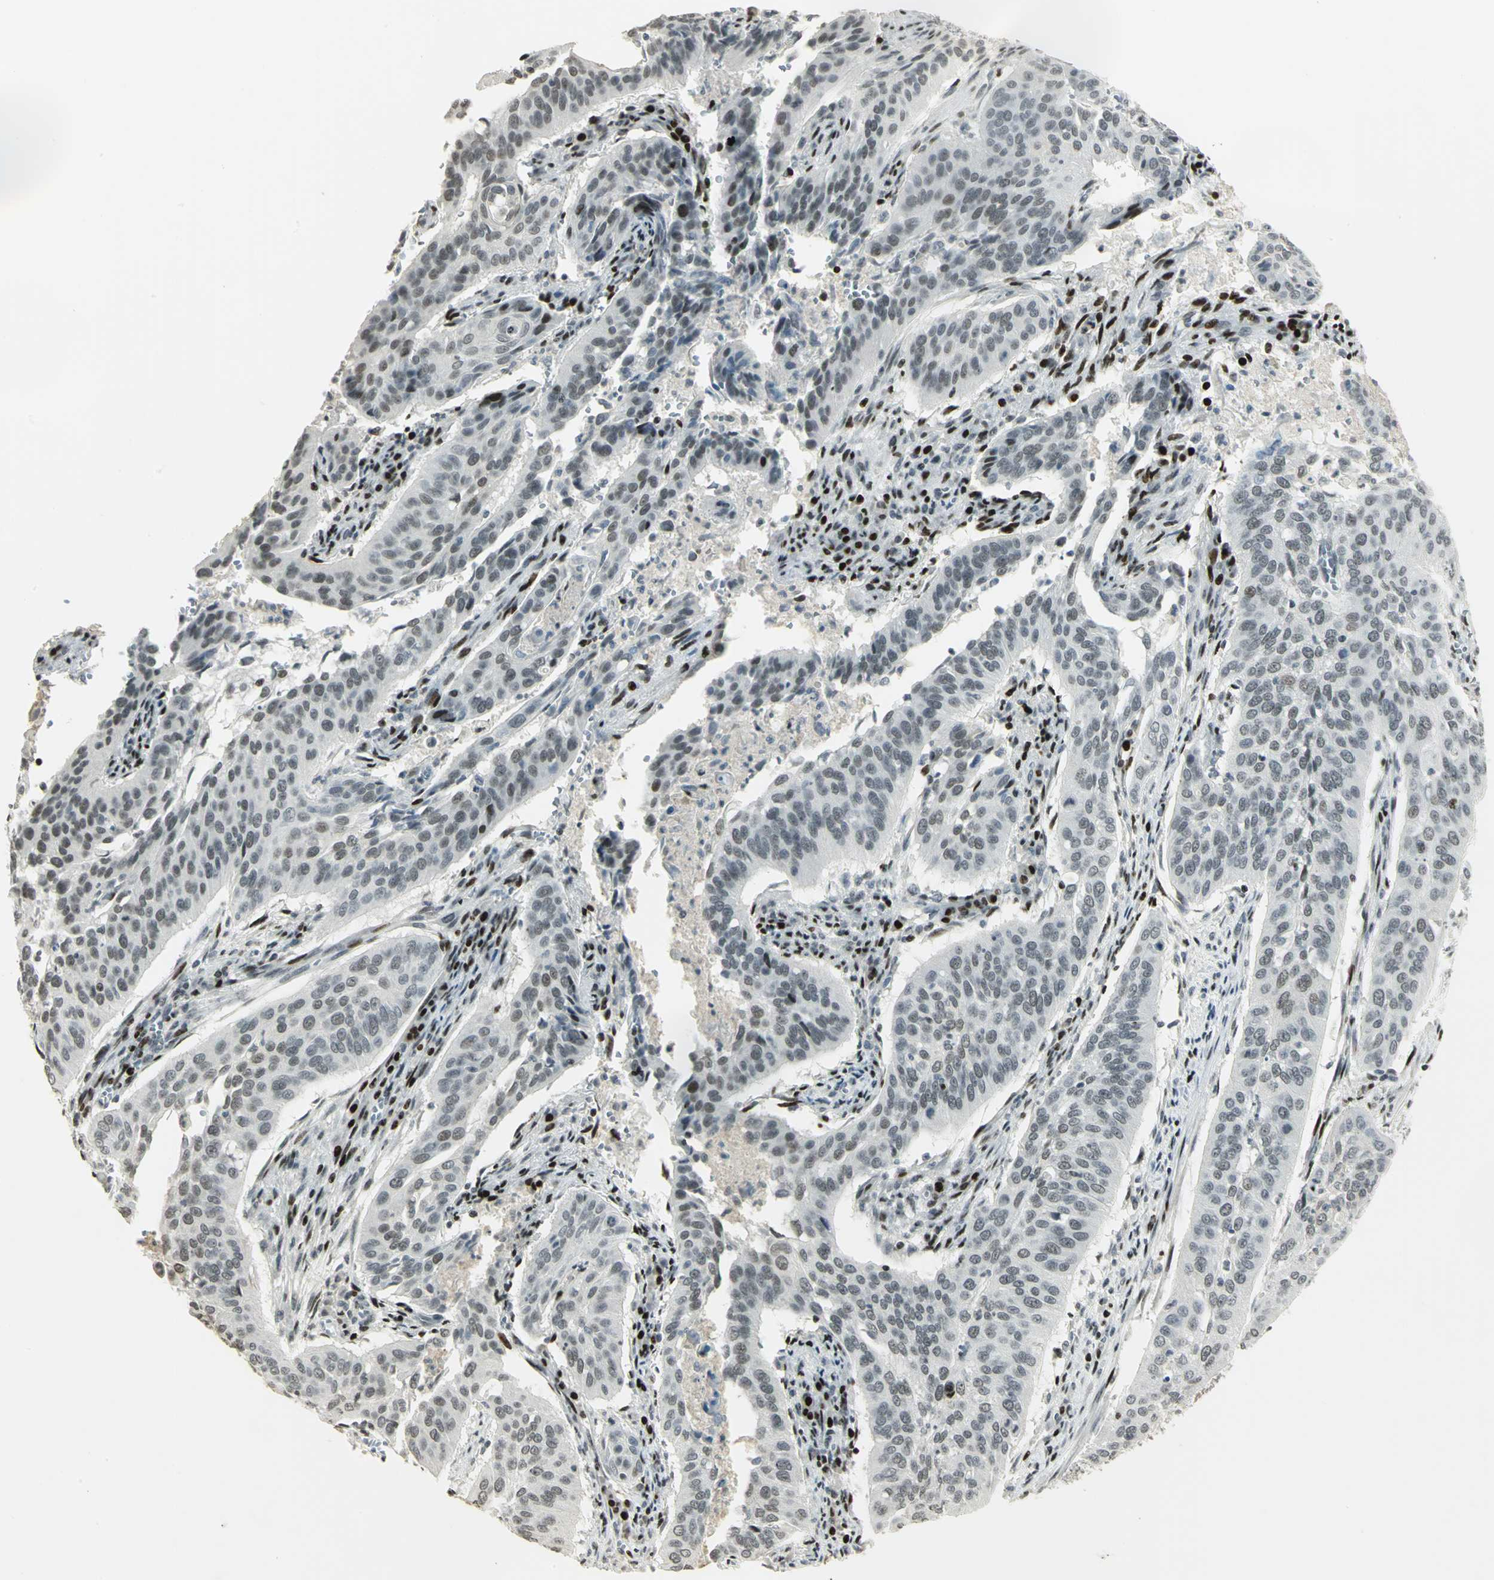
{"staining": {"intensity": "weak", "quantity": "<25%", "location": "nuclear"}, "tissue": "cervical cancer", "cell_type": "Tumor cells", "image_type": "cancer", "snomed": [{"axis": "morphology", "description": "Squamous cell carcinoma, NOS"}, {"axis": "topography", "description": "Cervix"}], "caption": "IHC of cervical squamous cell carcinoma reveals no staining in tumor cells.", "gene": "KDM1A", "patient": {"sex": "female", "age": 39}}